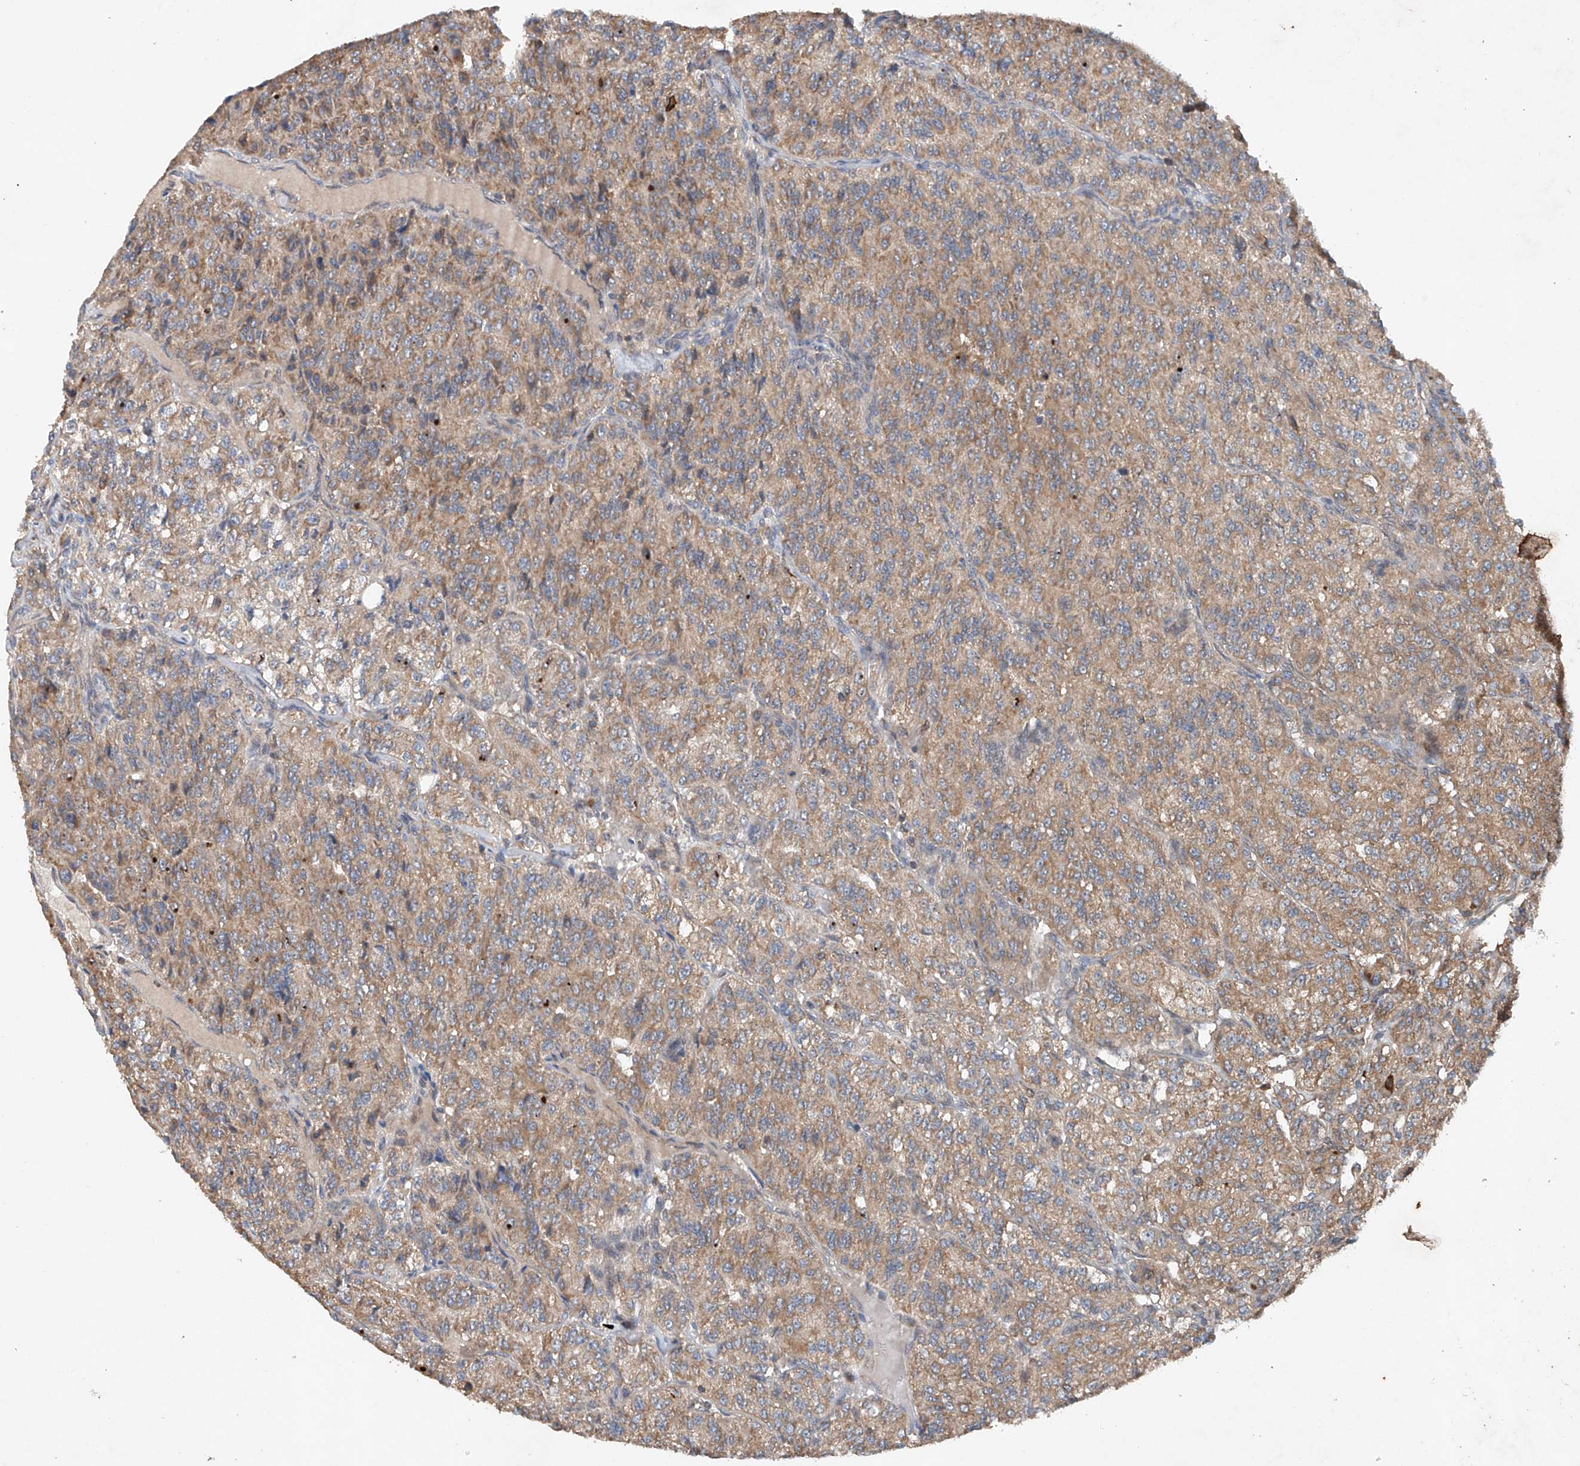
{"staining": {"intensity": "moderate", "quantity": ">75%", "location": "cytoplasmic/membranous"}, "tissue": "renal cancer", "cell_type": "Tumor cells", "image_type": "cancer", "snomed": [{"axis": "morphology", "description": "Adenocarcinoma, NOS"}, {"axis": "topography", "description": "Kidney"}], "caption": "Protein staining of renal cancer (adenocarcinoma) tissue shows moderate cytoplasmic/membranous expression in approximately >75% of tumor cells.", "gene": "CEP85L", "patient": {"sex": "female", "age": 63}}